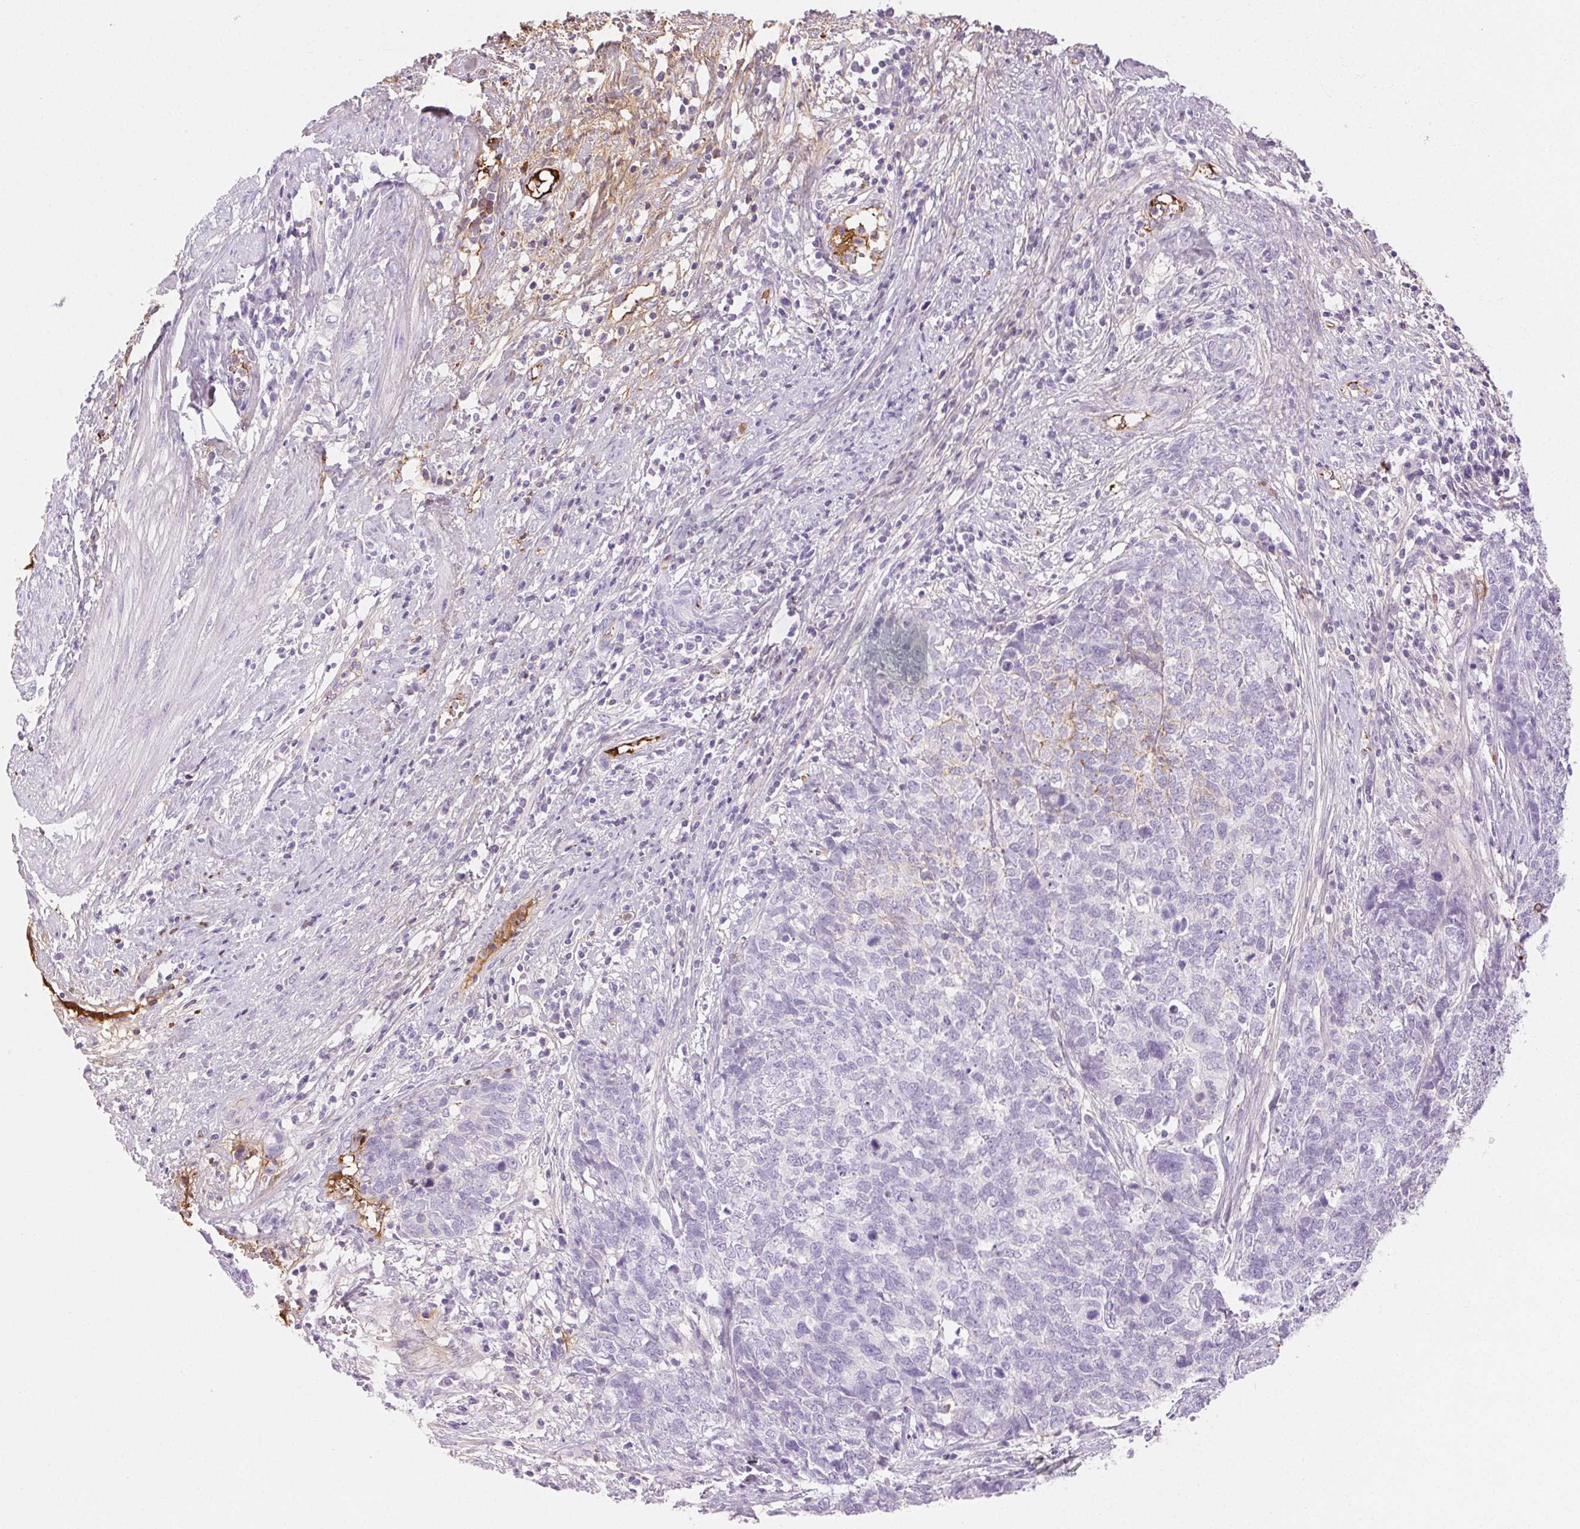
{"staining": {"intensity": "negative", "quantity": "none", "location": "none"}, "tissue": "cervical cancer", "cell_type": "Tumor cells", "image_type": "cancer", "snomed": [{"axis": "morphology", "description": "Adenocarcinoma, NOS"}, {"axis": "topography", "description": "Cervix"}], "caption": "Immunohistochemistry histopathology image of neoplastic tissue: human cervical cancer stained with DAB (3,3'-diaminobenzidine) displays no significant protein positivity in tumor cells.", "gene": "FGA", "patient": {"sex": "female", "age": 63}}